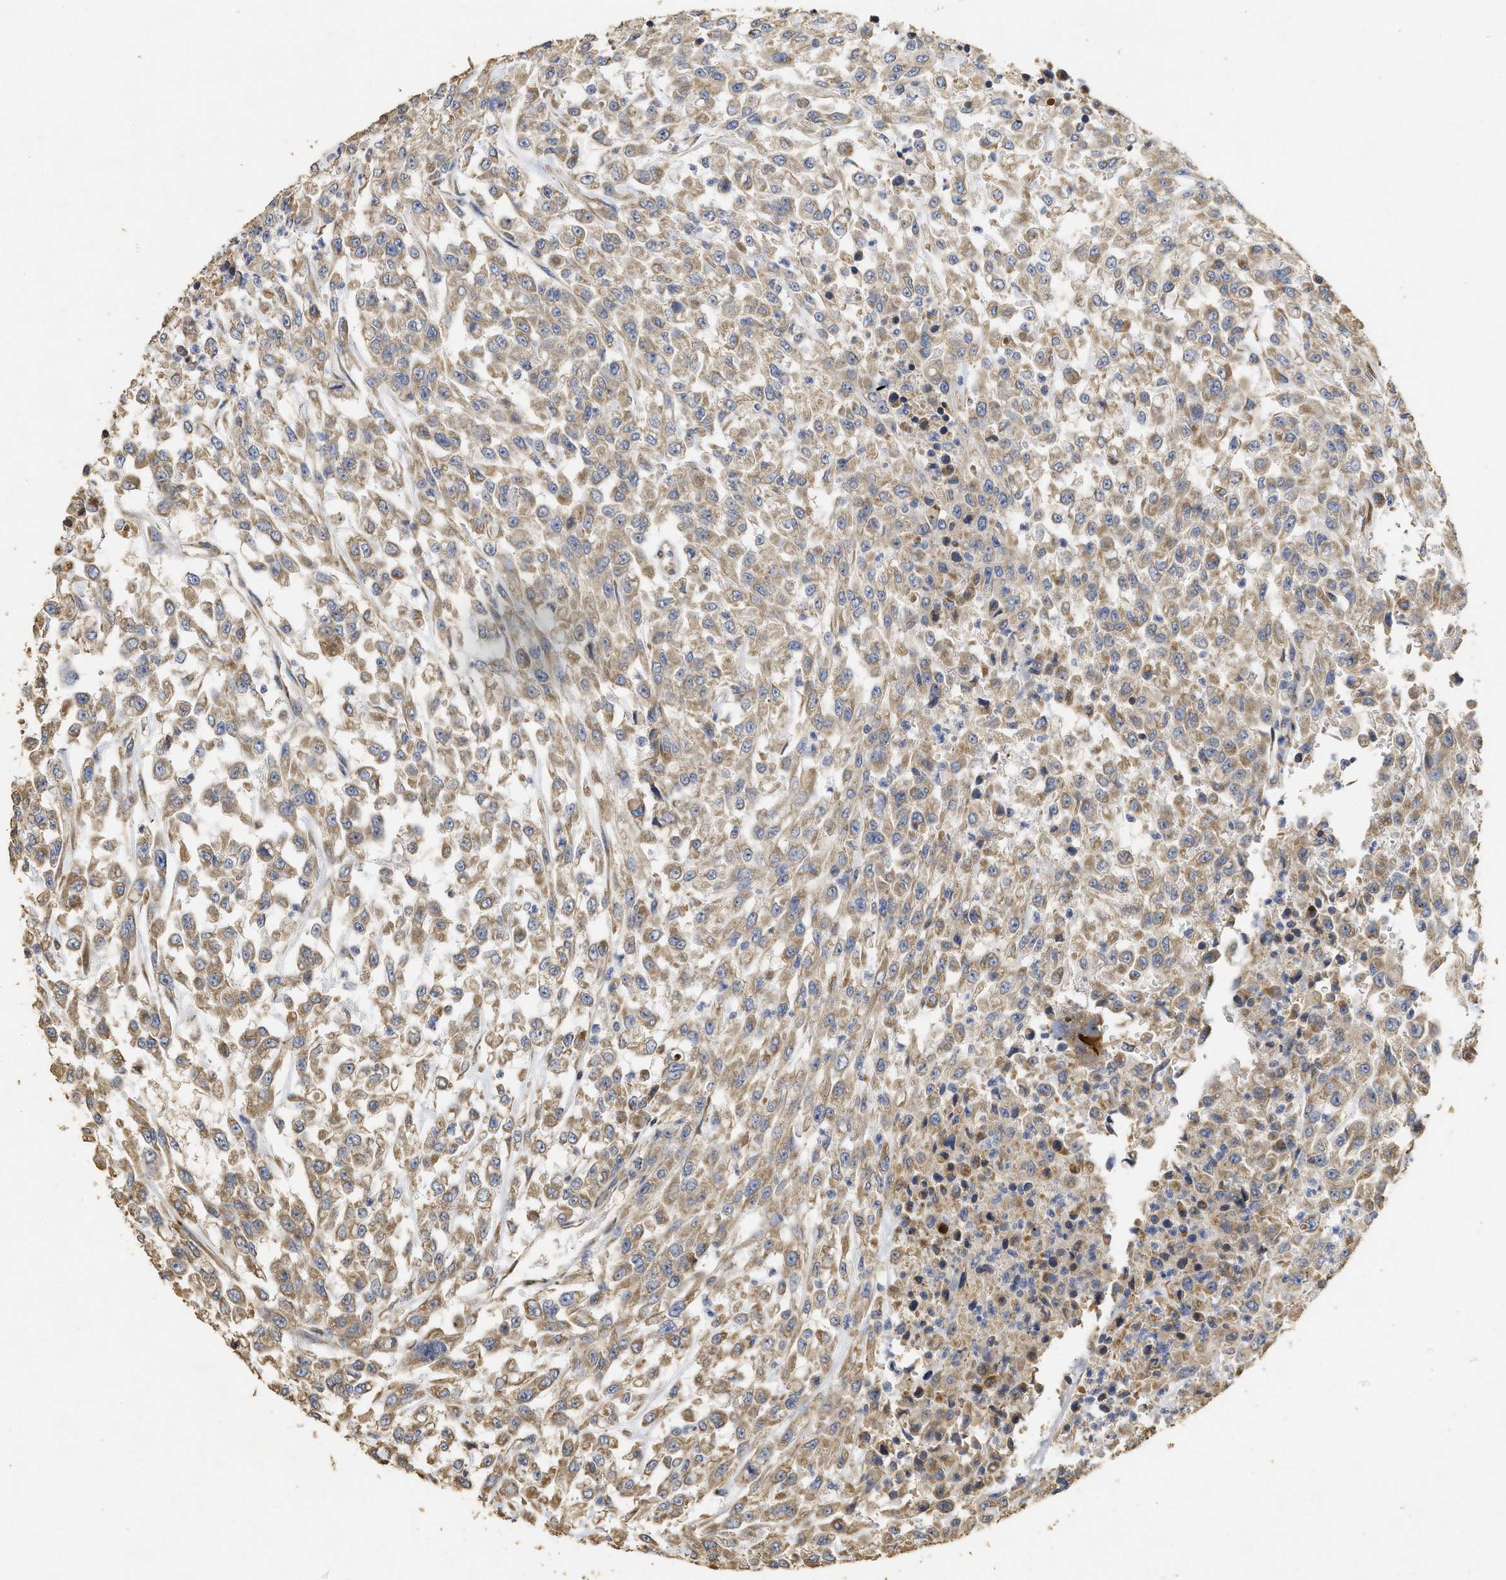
{"staining": {"intensity": "moderate", "quantity": ">75%", "location": "cytoplasmic/membranous"}, "tissue": "urothelial cancer", "cell_type": "Tumor cells", "image_type": "cancer", "snomed": [{"axis": "morphology", "description": "Urothelial carcinoma, High grade"}, {"axis": "topography", "description": "Urinary bladder"}], "caption": "A medium amount of moderate cytoplasmic/membranous expression is present in about >75% of tumor cells in urothelial cancer tissue. The protein is stained brown, and the nuclei are stained in blue (DAB IHC with brightfield microscopy, high magnification).", "gene": "NAV1", "patient": {"sex": "male", "age": 46}}